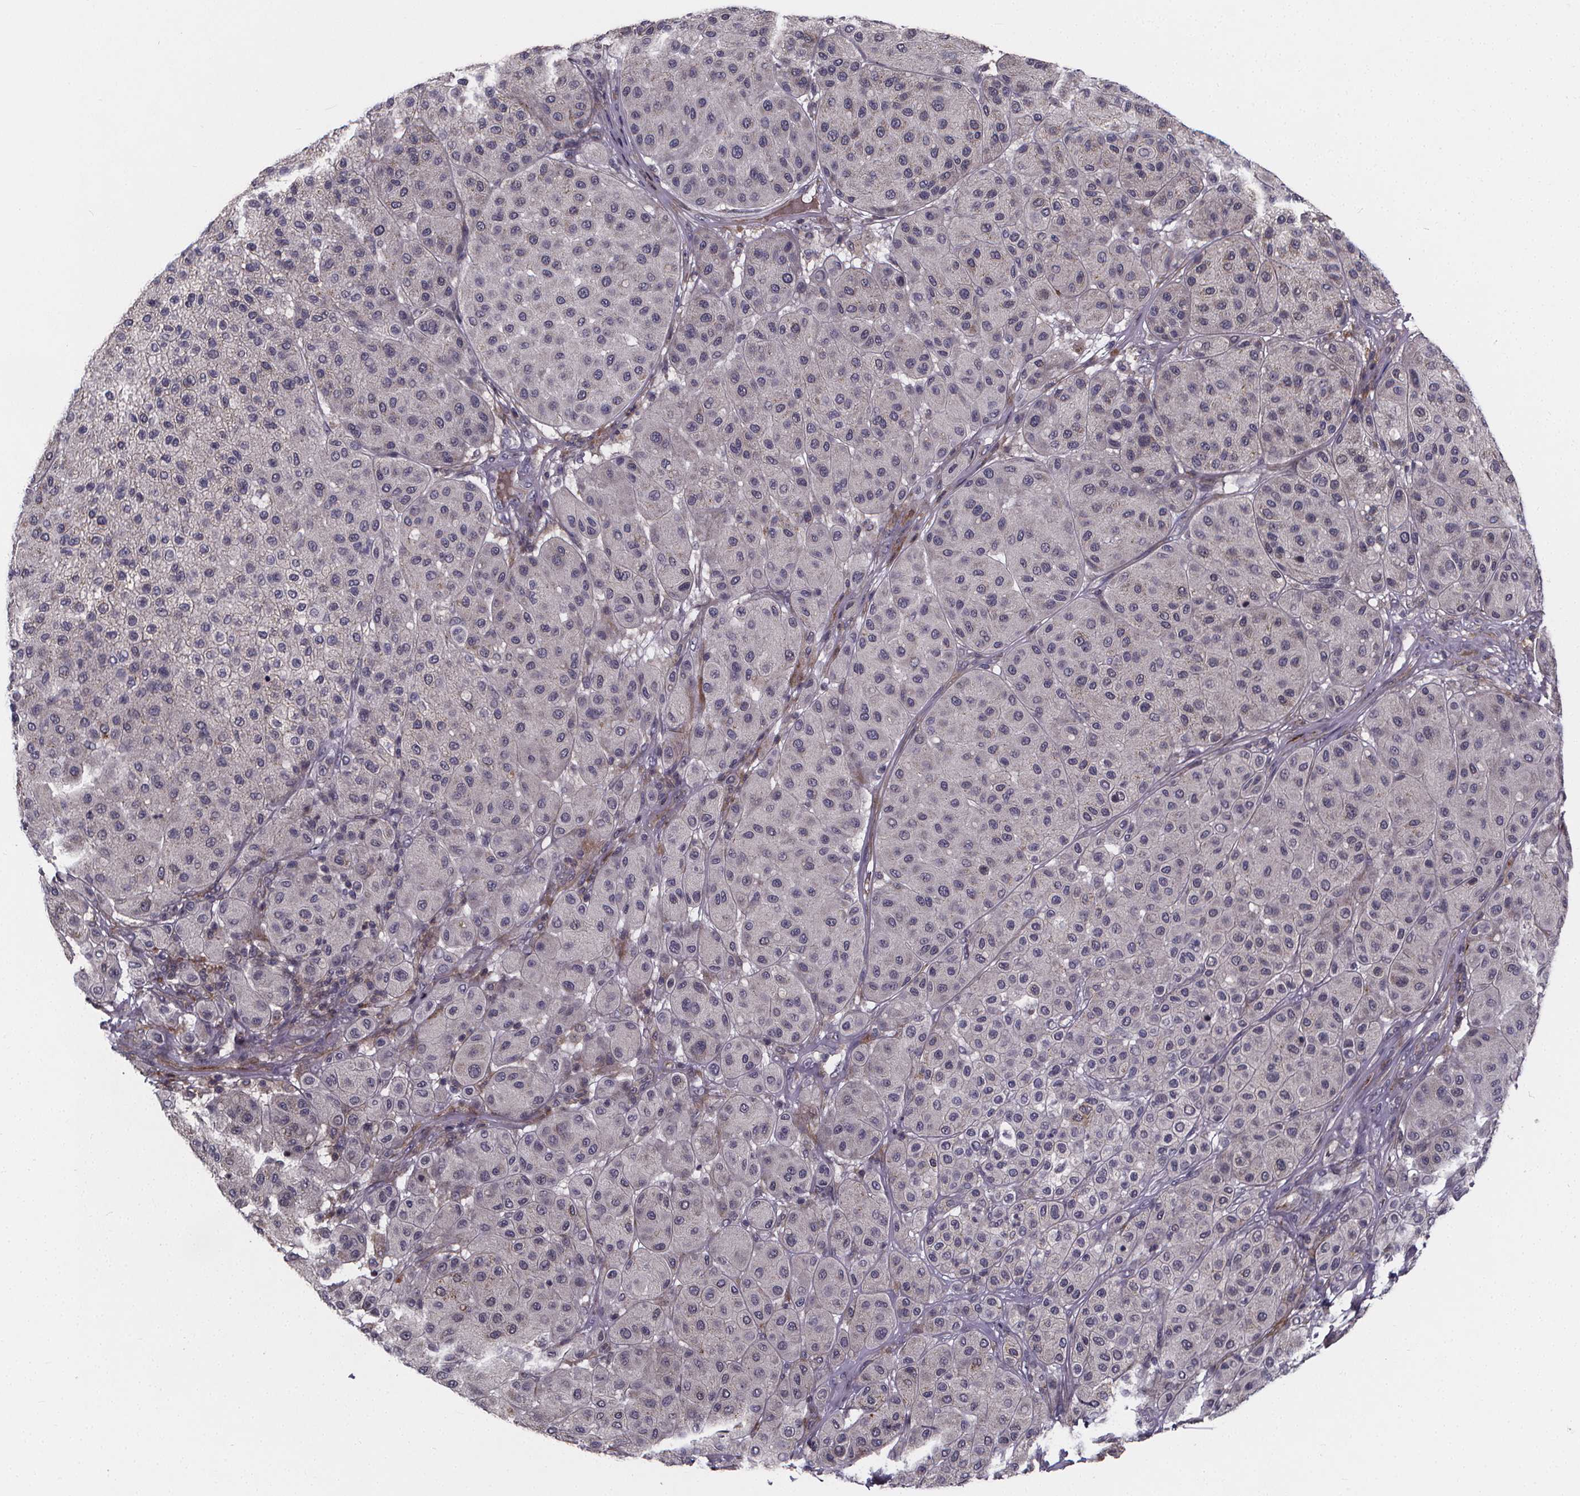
{"staining": {"intensity": "negative", "quantity": "none", "location": "none"}, "tissue": "melanoma", "cell_type": "Tumor cells", "image_type": "cancer", "snomed": [{"axis": "morphology", "description": "Malignant melanoma, Metastatic site"}, {"axis": "topography", "description": "Smooth muscle"}], "caption": "This is a histopathology image of IHC staining of malignant melanoma (metastatic site), which shows no positivity in tumor cells.", "gene": "FBXW2", "patient": {"sex": "male", "age": 41}}